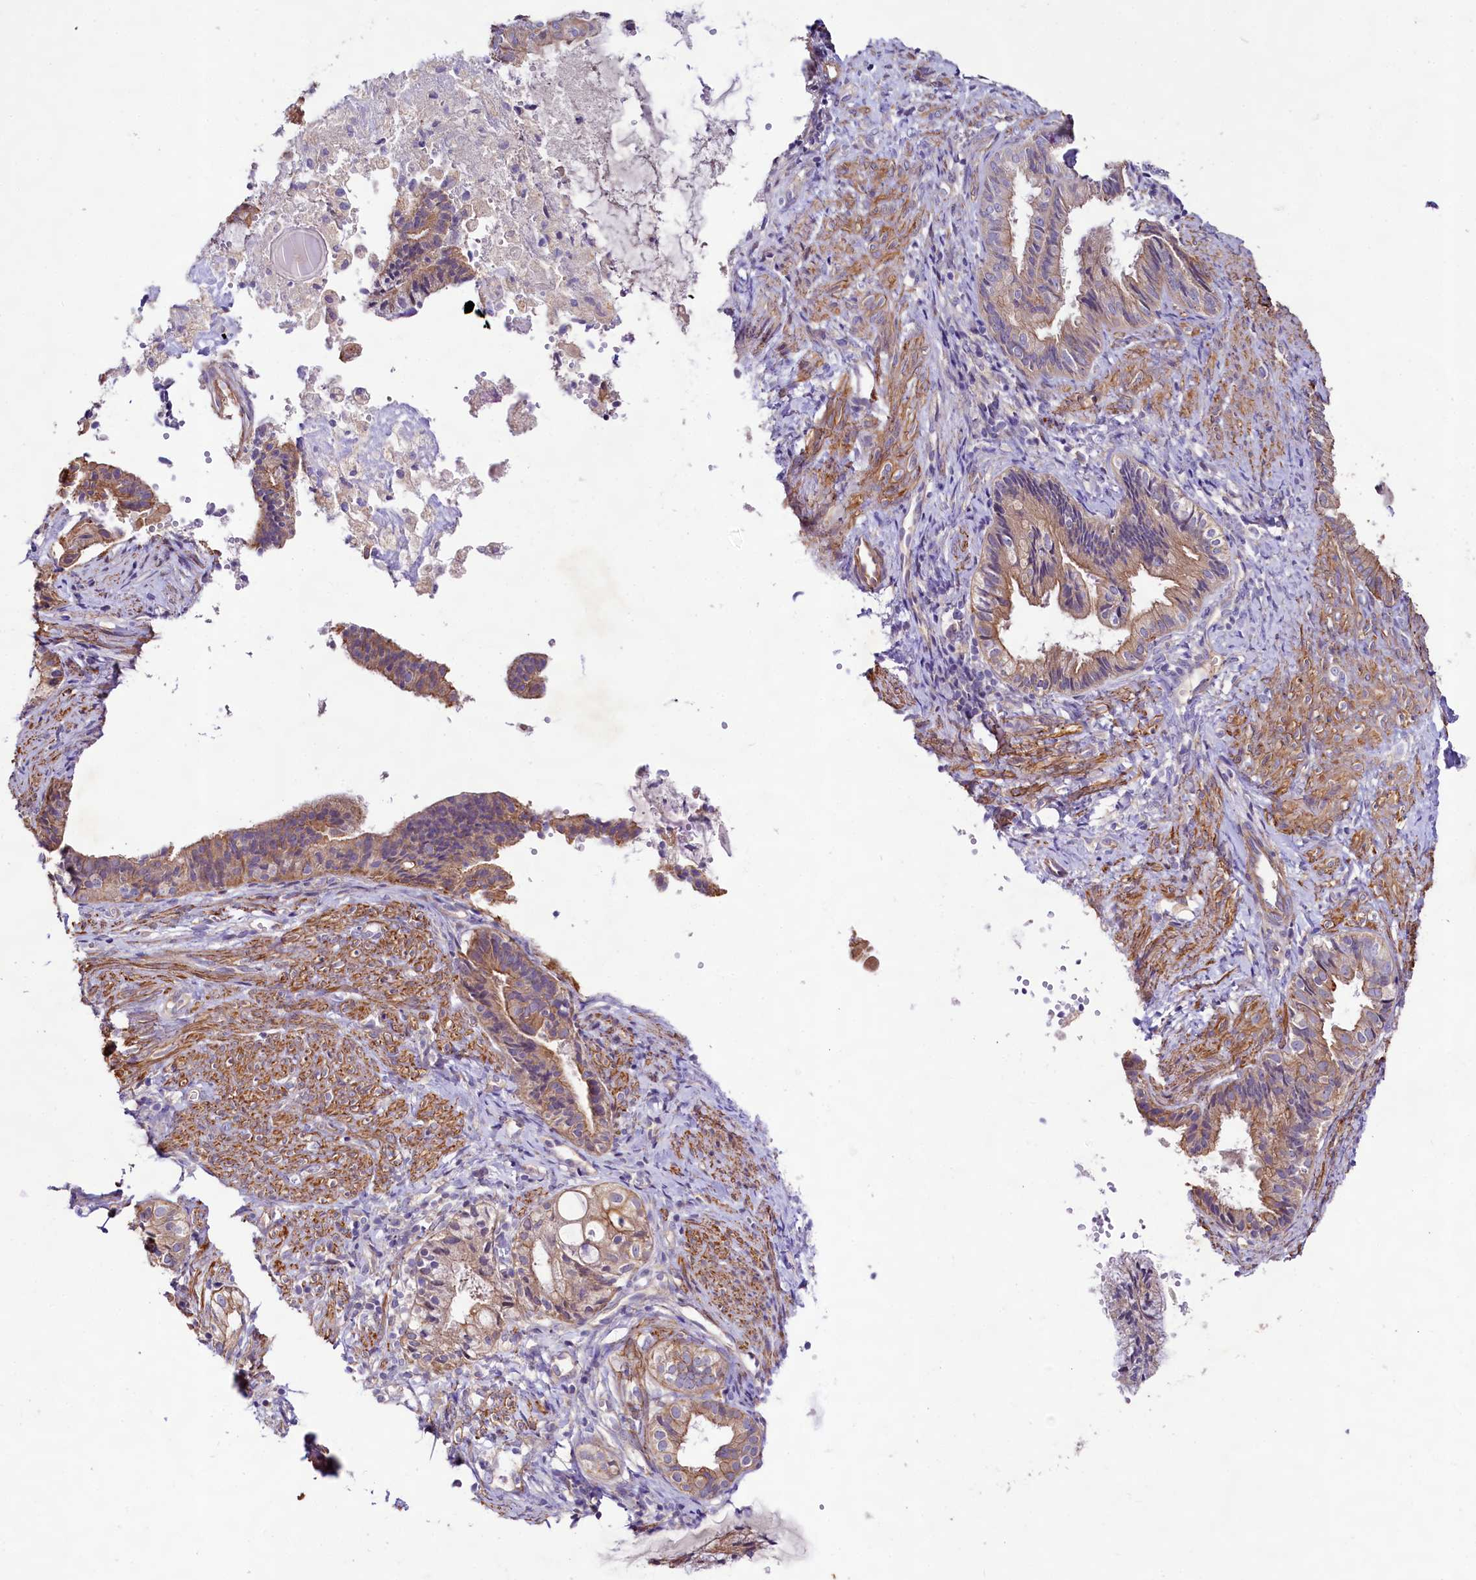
{"staining": {"intensity": "moderate", "quantity": "<25%", "location": "cytoplasmic/membranous"}, "tissue": "endometrial cancer", "cell_type": "Tumor cells", "image_type": "cancer", "snomed": [{"axis": "morphology", "description": "Adenocarcinoma, NOS"}, {"axis": "topography", "description": "Endometrium"}], "caption": "Human adenocarcinoma (endometrial) stained with a protein marker demonstrates moderate staining in tumor cells.", "gene": "VPS11", "patient": {"sex": "female", "age": 86}}